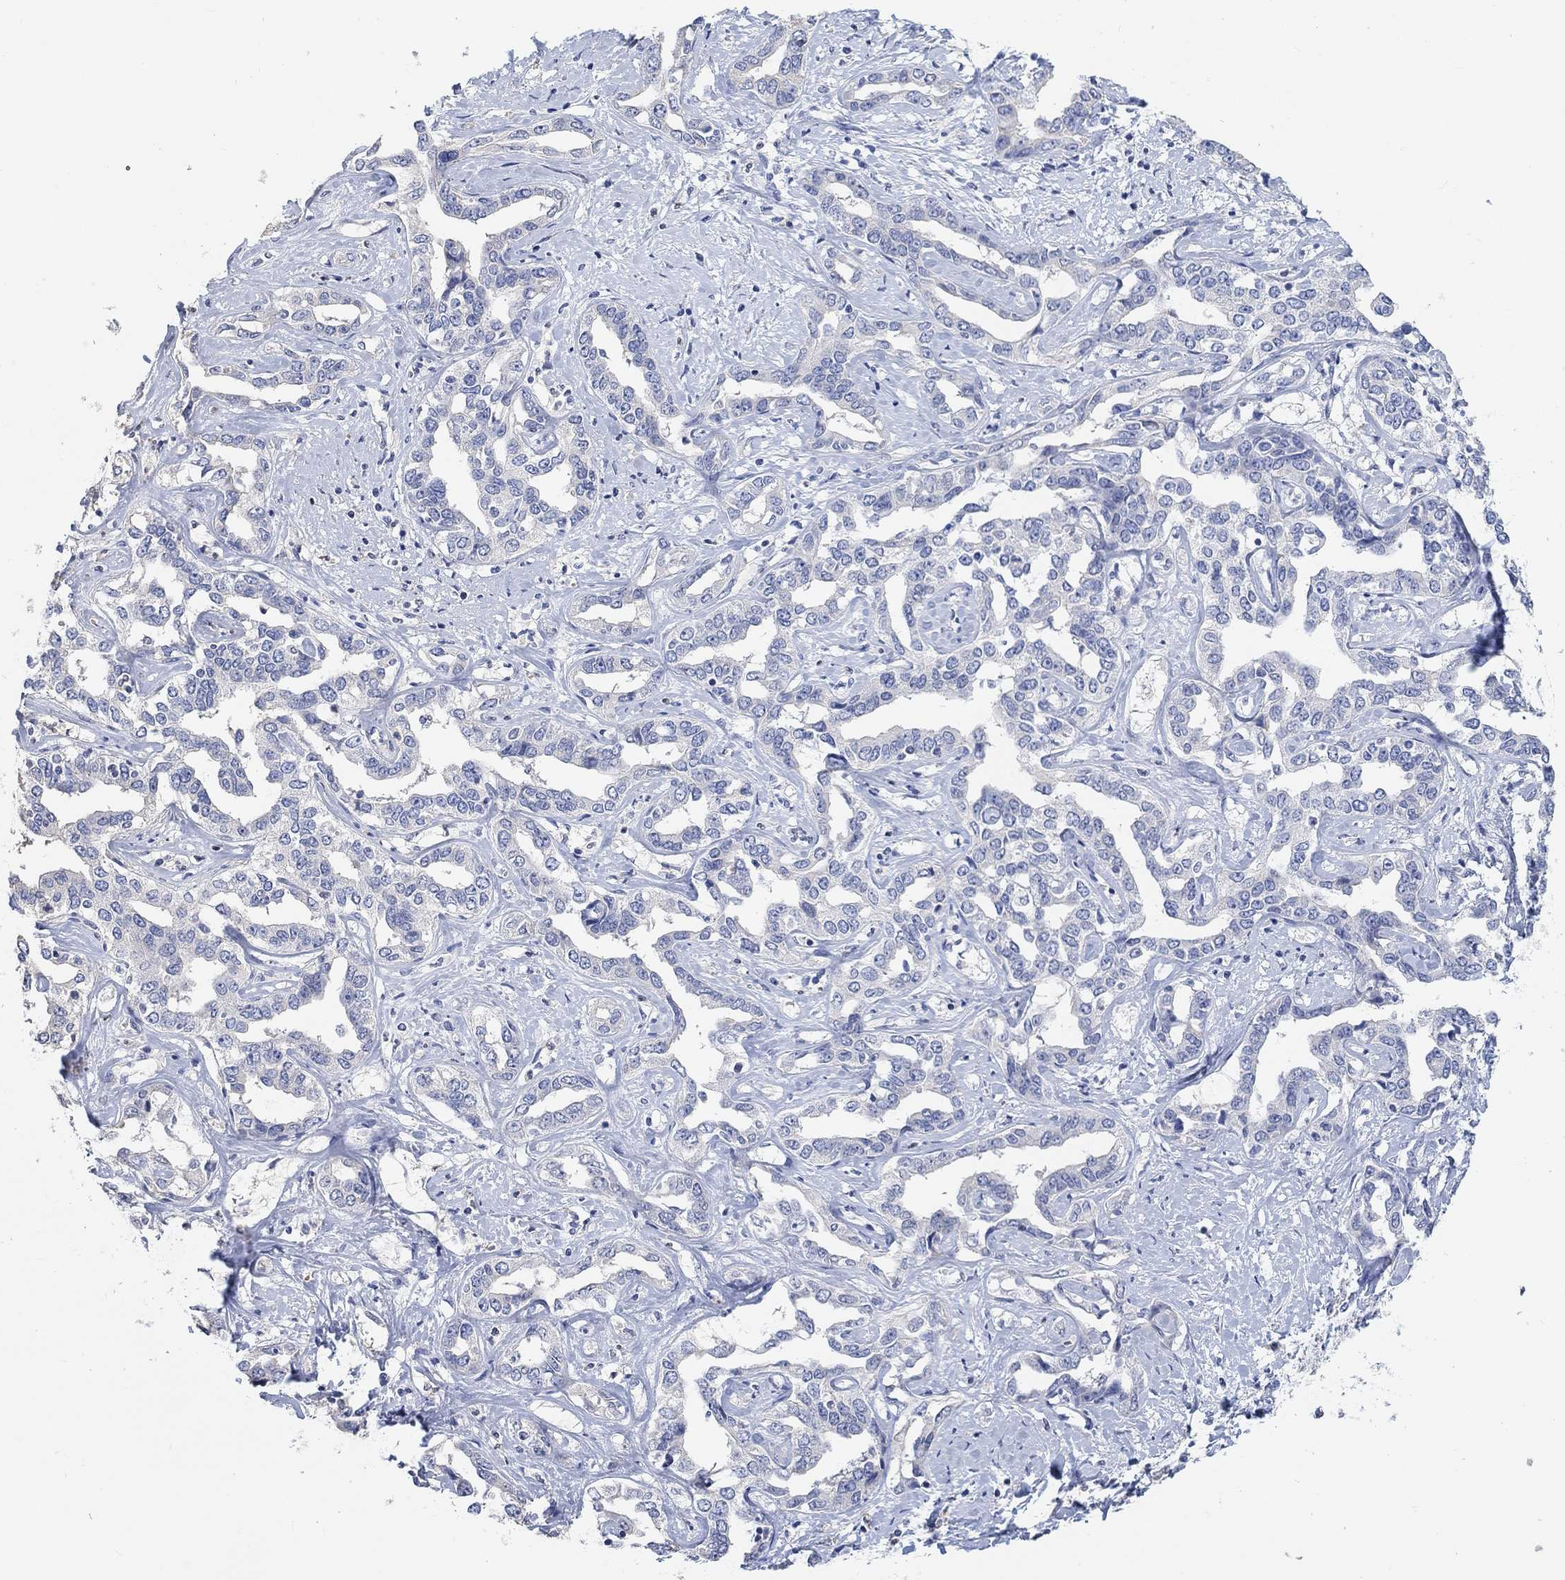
{"staining": {"intensity": "negative", "quantity": "none", "location": "none"}, "tissue": "liver cancer", "cell_type": "Tumor cells", "image_type": "cancer", "snomed": [{"axis": "morphology", "description": "Cholangiocarcinoma"}, {"axis": "topography", "description": "Liver"}], "caption": "Liver cancer (cholangiocarcinoma) was stained to show a protein in brown. There is no significant expression in tumor cells.", "gene": "NLRP14", "patient": {"sex": "male", "age": 59}}